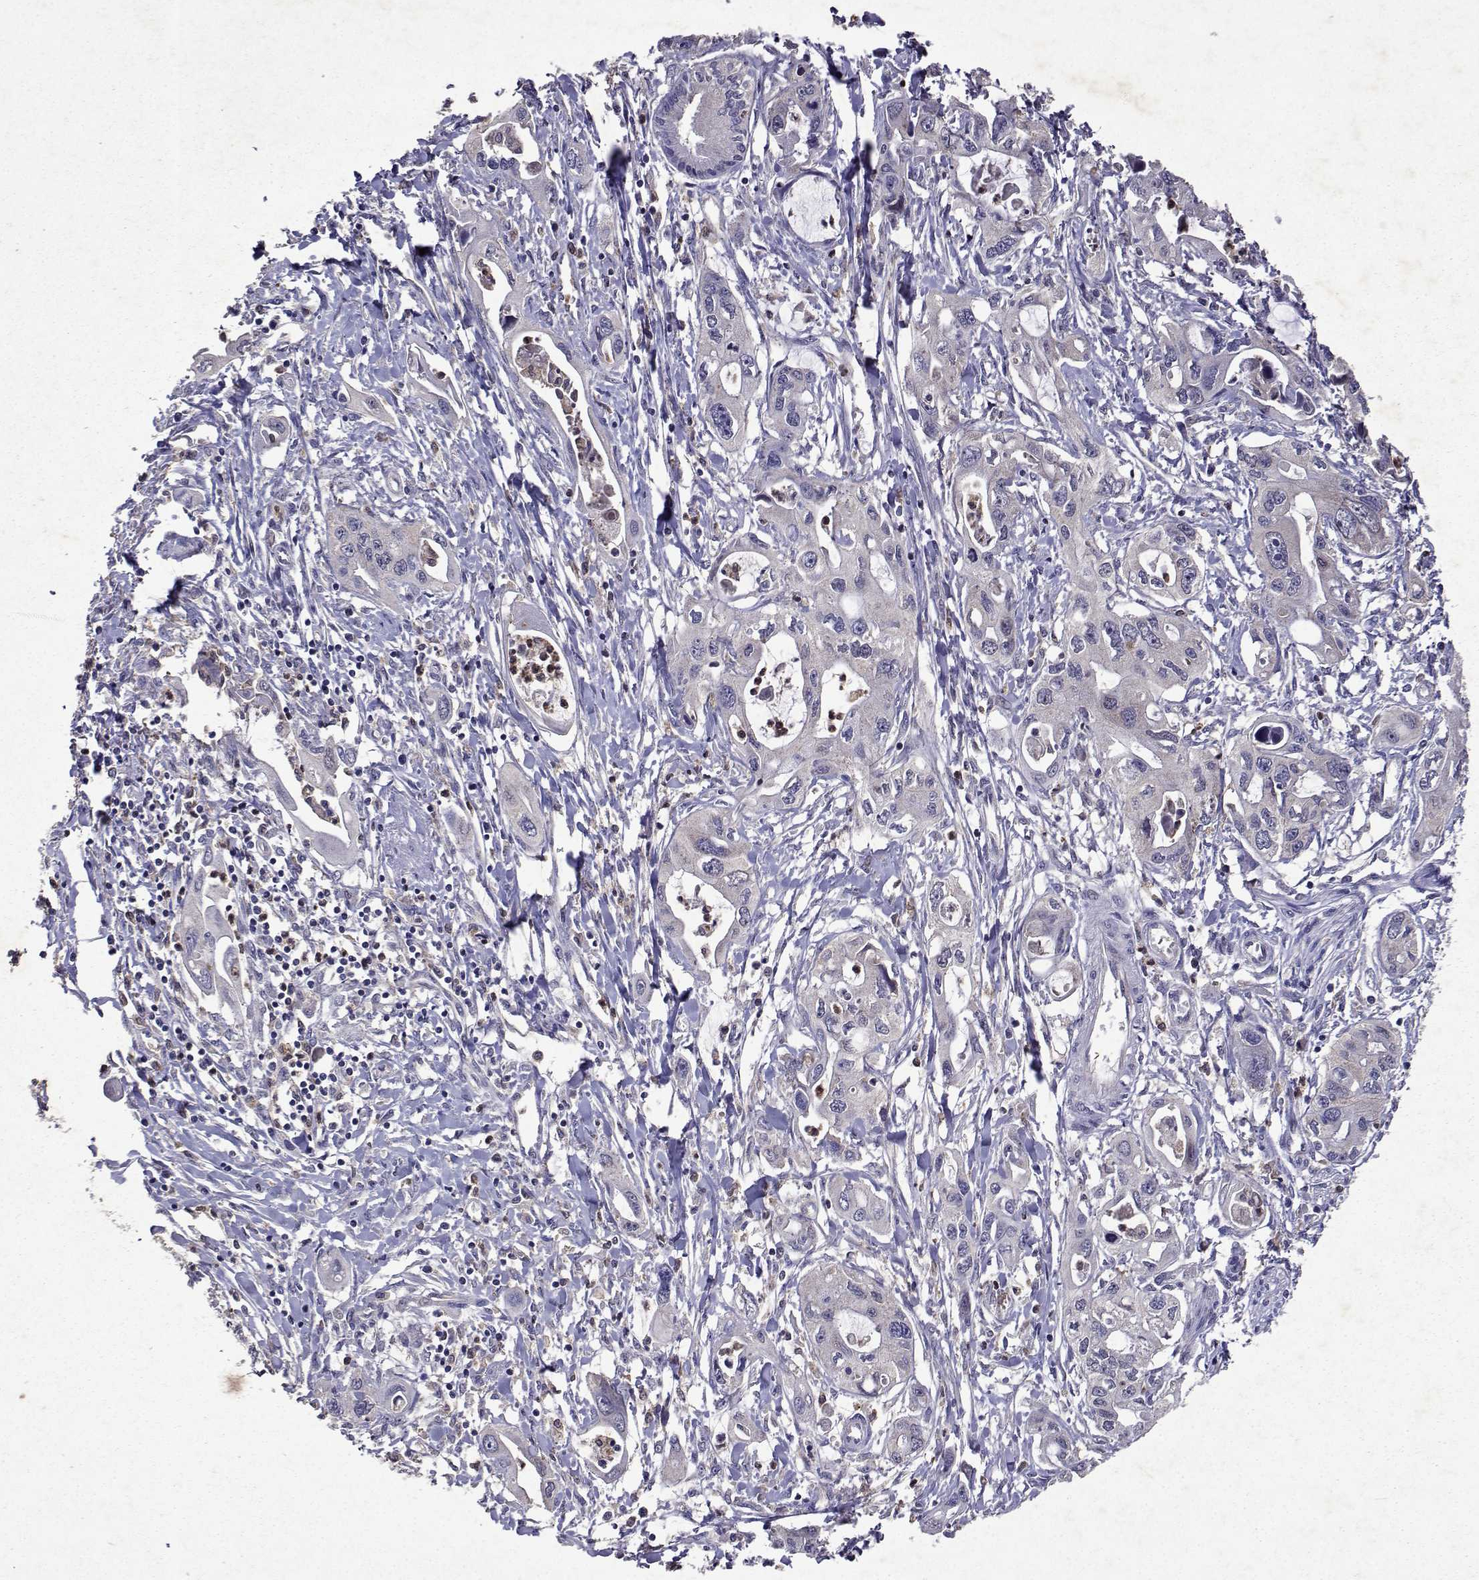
{"staining": {"intensity": "negative", "quantity": "none", "location": "none"}, "tissue": "pancreatic cancer", "cell_type": "Tumor cells", "image_type": "cancer", "snomed": [{"axis": "morphology", "description": "Adenocarcinoma, NOS"}, {"axis": "topography", "description": "Pancreas"}], "caption": "This photomicrograph is of adenocarcinoma (pancreatic) stained with immunohistochemistry (IHC) to label a protein in brown with the nuclei are counter-stained blue. There is no expression in tumor cells.", "gene": "APAF1", "patient": {"sex": "male", "age": 60}}